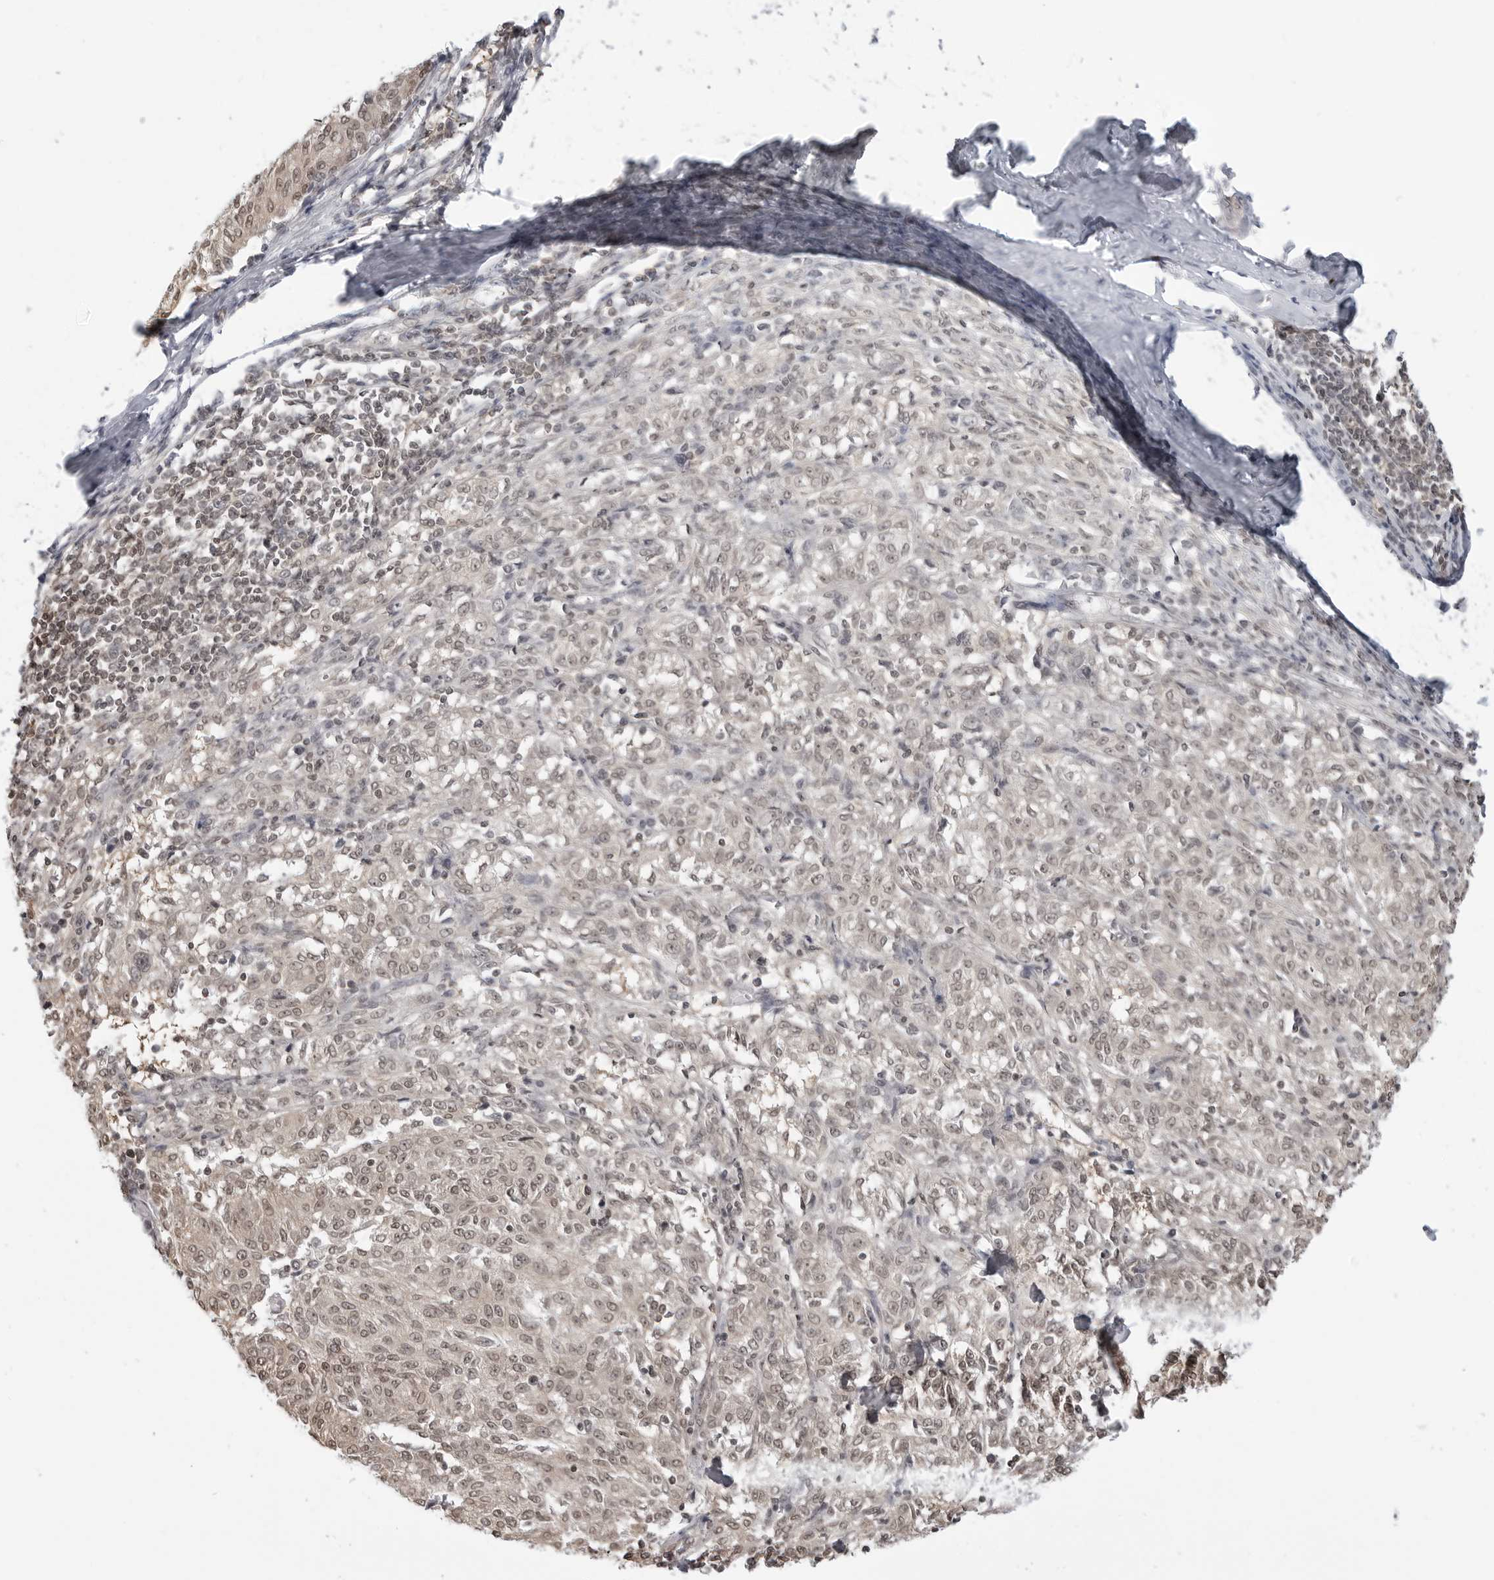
{"staining": {"intensity": "weak", "quantity": ">75%", "location": "nuclear"}, "tissue": "melanoma", "cell_type": "Tumor cells", "image_type": "cancer", "snomed": [{"axis": "morphology", "description": "Malignant melanoma, NOS"}, {"axis": "topography", "description": "Skin"}], "caption": "DAB immunohistochemical staining of malignant melanoma shows weak nuclear protein positivity in about >75% of tumor cells.", "gene": "YWHAG", "patient": {"sex": "female", "age": 72}}